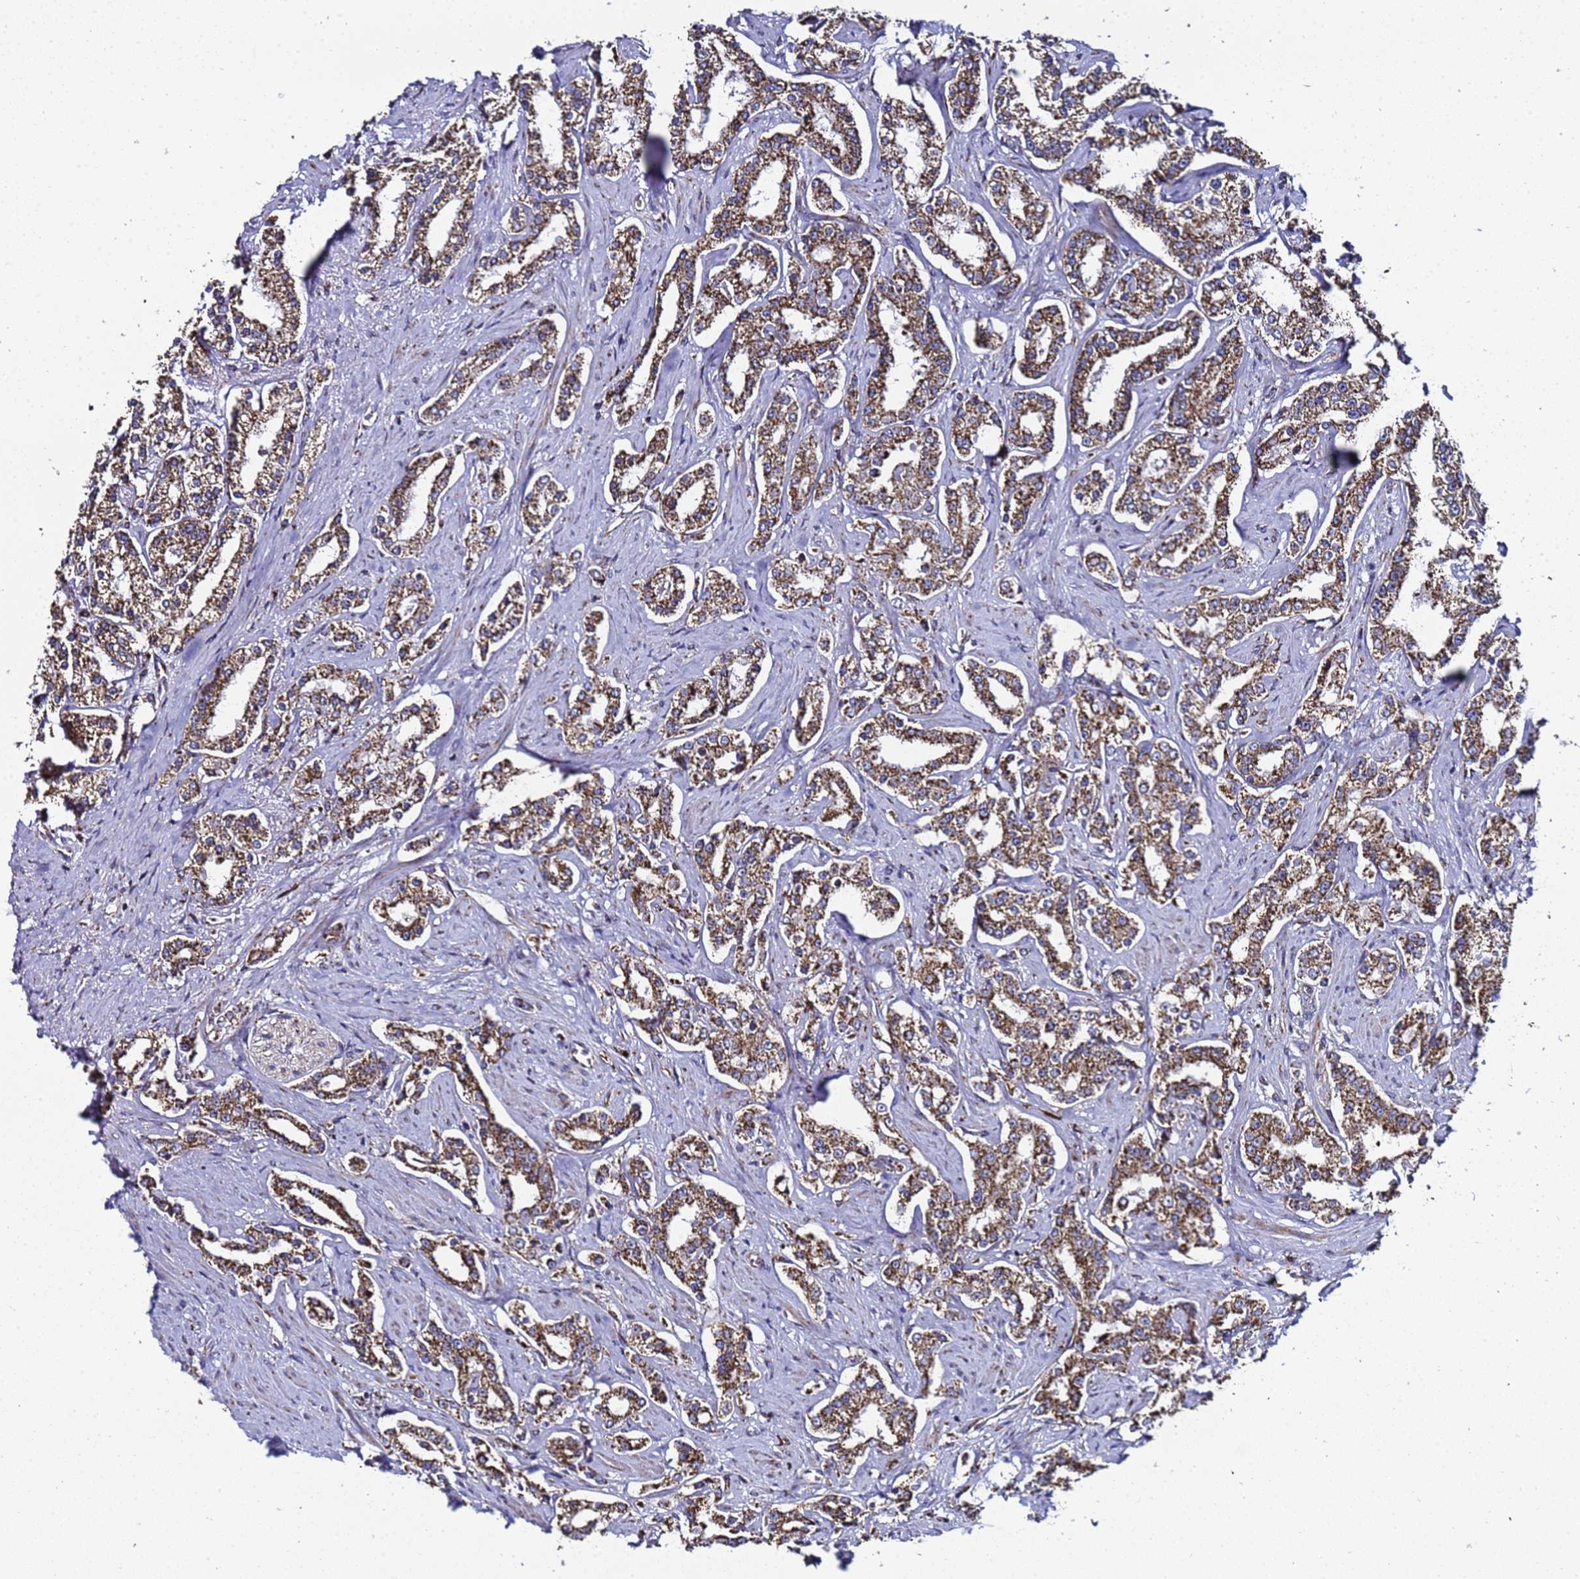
{"staining": {"intensity": "moderate", "quantity": ">75%", "location": "cytoplasmic/membranous"}, "tissue": "prostate cancer", "cell_type": "Tumor cells", "image_type": "cancer", "snomed": [{"axis": "morphology", "description": "Normal tissue, NOS"}, {"axis": "morphology", "description": "Adenocarcinoma, High grade"}, {"axis": "topography", "description": "Prostate"}], "caption": "IHC of prostate adenocarcinoma (high-grade) displays medium levels of moderate cytoplasmic/membranous positivity in about >75% of tumor cells.", "gene": "MRPS12", "patient": {"sex": "male", "age": 83}}